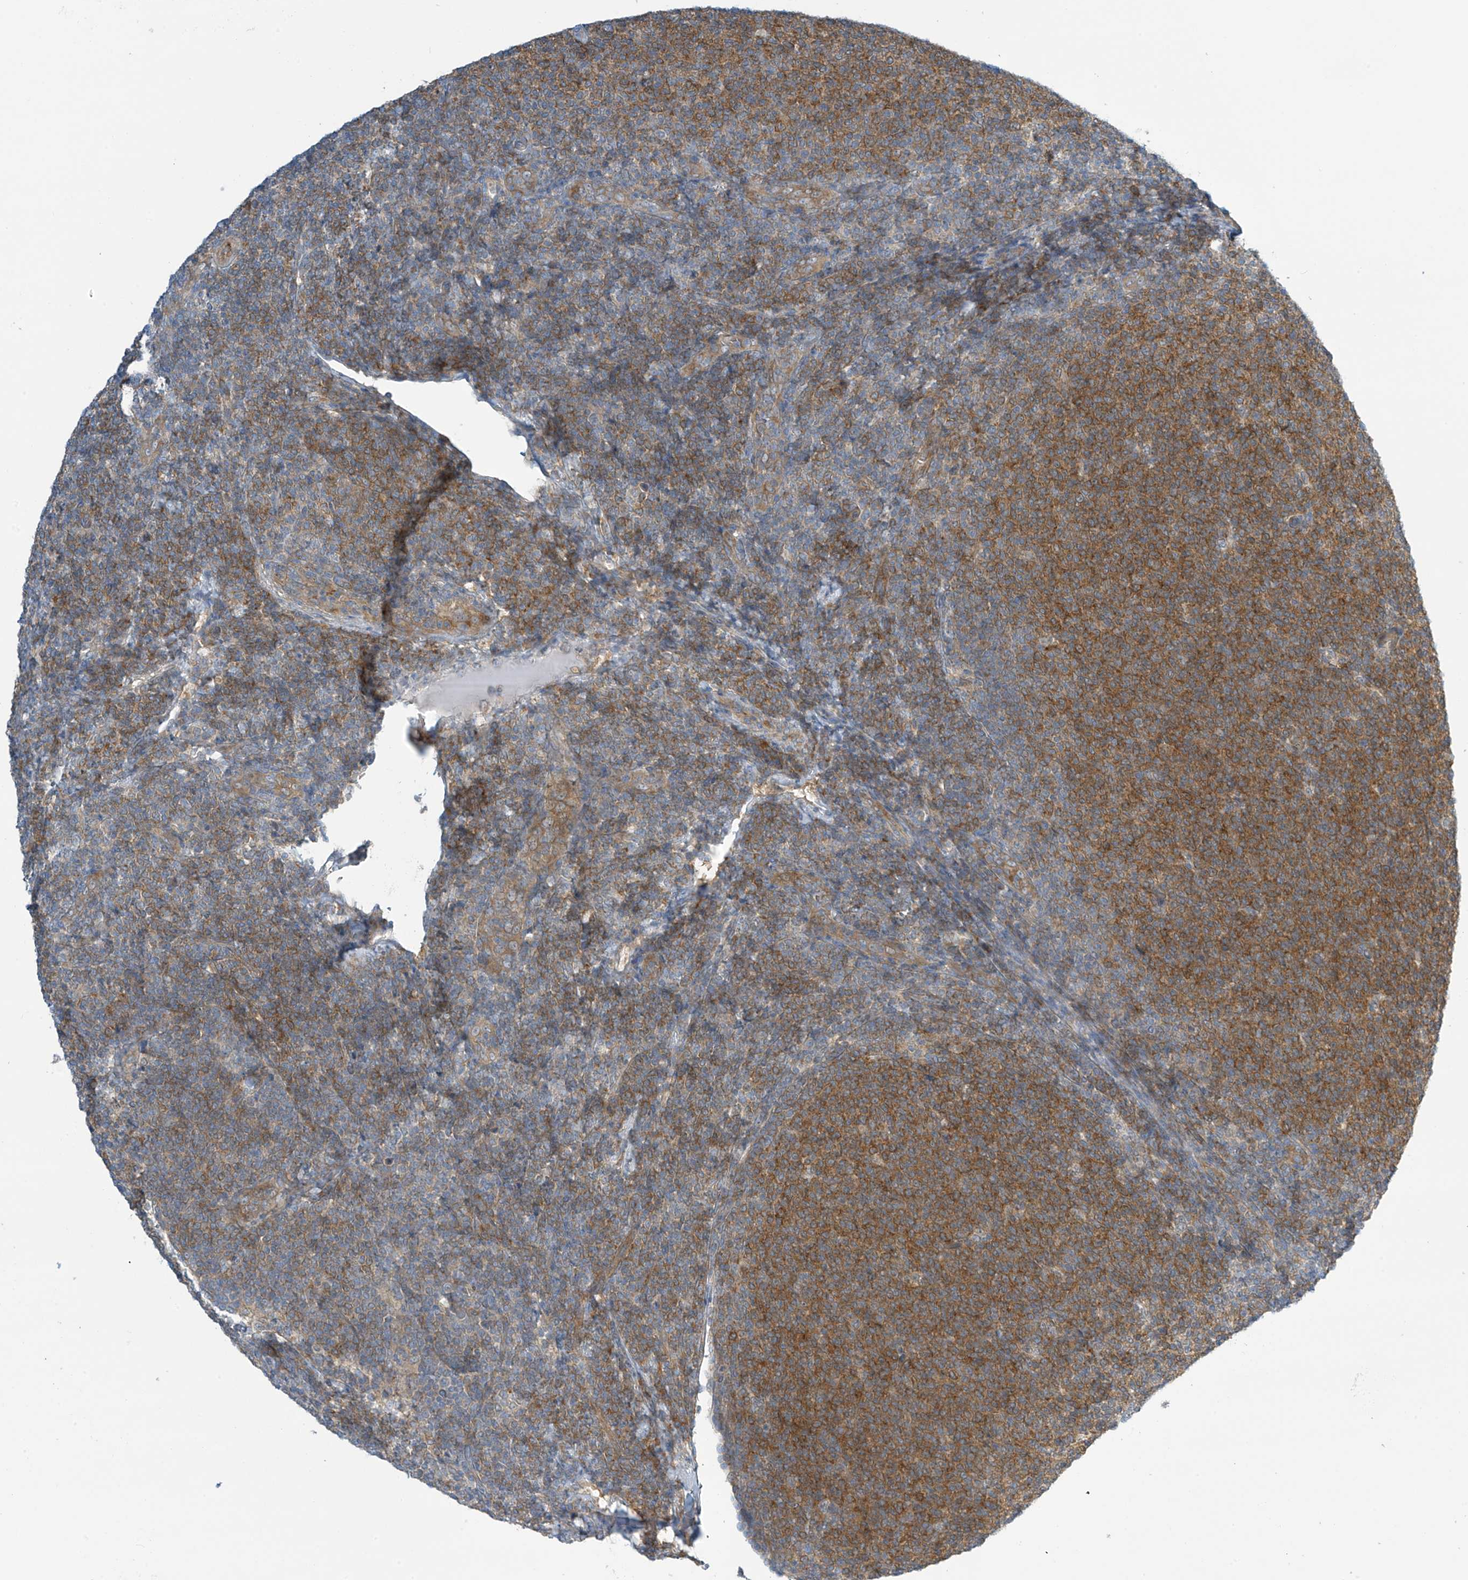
{"staining": {"intensity": "moderate", "quantity": "25%-75%", "location": "cytoplasmic/membranous"}, "tissue": "lymphoma", "cell_type": "Tumor cells", "image_type": "cancer", "snomed": [{"axis": "morphology", "description": "Malignant lymphoma, non-Hodgkin's type, Low grade"}, {"axis": "topography", "description": "Lymph node"}], "caption": "The micrograph demonstrates staining of low-grade malignant lymphoma, non-Hodgkin's type, revealing moderate cytoplasmic/membranous protein positivity (brown color) within tumor cells. The staining was performed using DAB (3,3'-diaminobenzidine) to visualize the protein expression in brown, while the nuclei were stained in blue with hematoxylin (Magnification: 20x).", "gene": "FSD1L", "patient": {"sex": "male", "age": 66}}